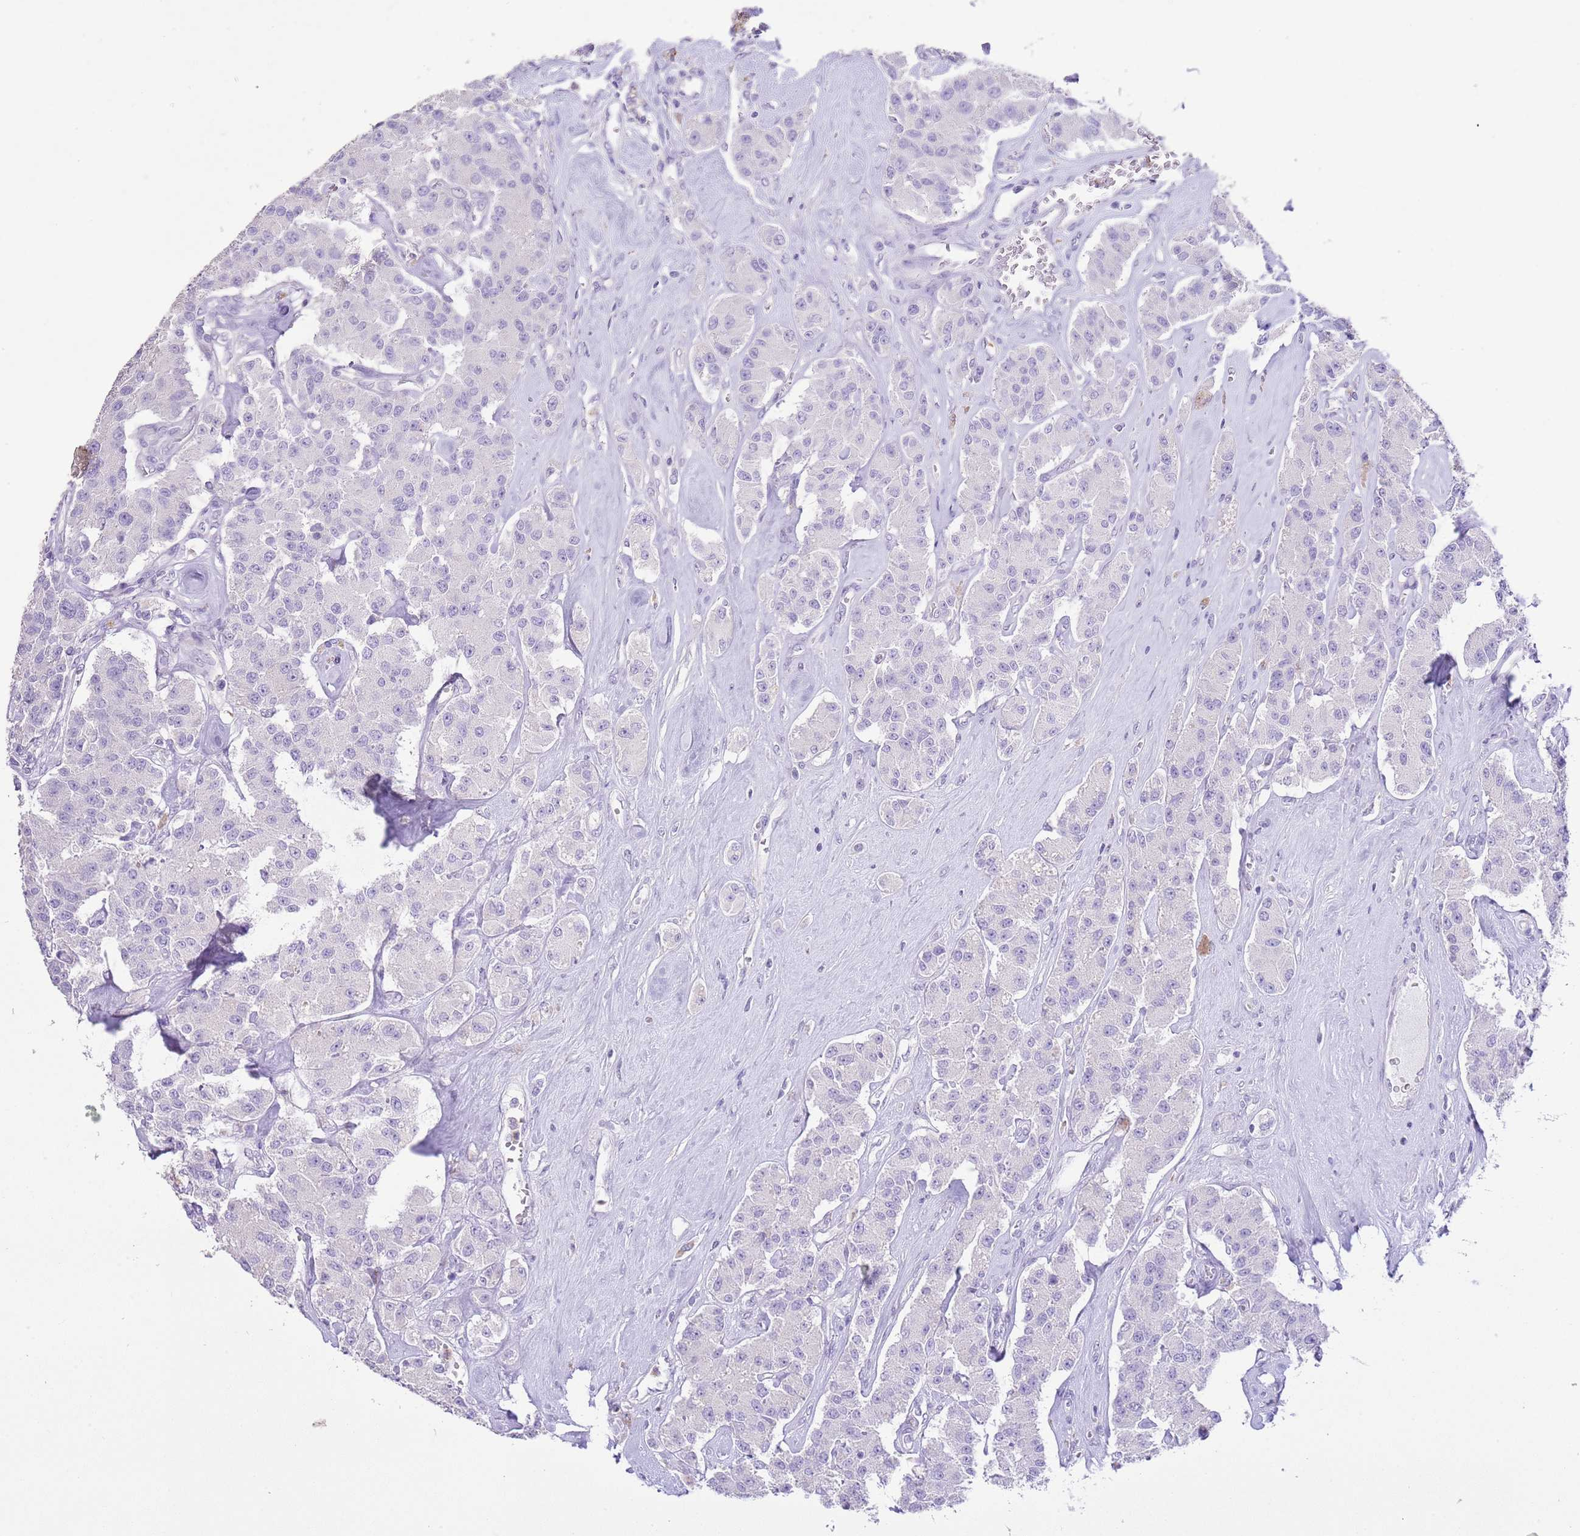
{"staining": {"intensity": "negative", "quantity": "none", "location": "none"}, "tissue": "carcinoid", "cell_type": "Tumor cells", "image_type": "cancer", "snomed": [{"axis": "morphology", "description": "Carcinoid, malignant, NOS"}, {"axis": "topography", "description": "Pancreas"}], "caption": "The immunohistochemistry (IHC) image has no significant expression in tumor cells of carcinoid tissue.", "gene": "OR2Z1", "patient": {"sex": "male", "age": 41}}